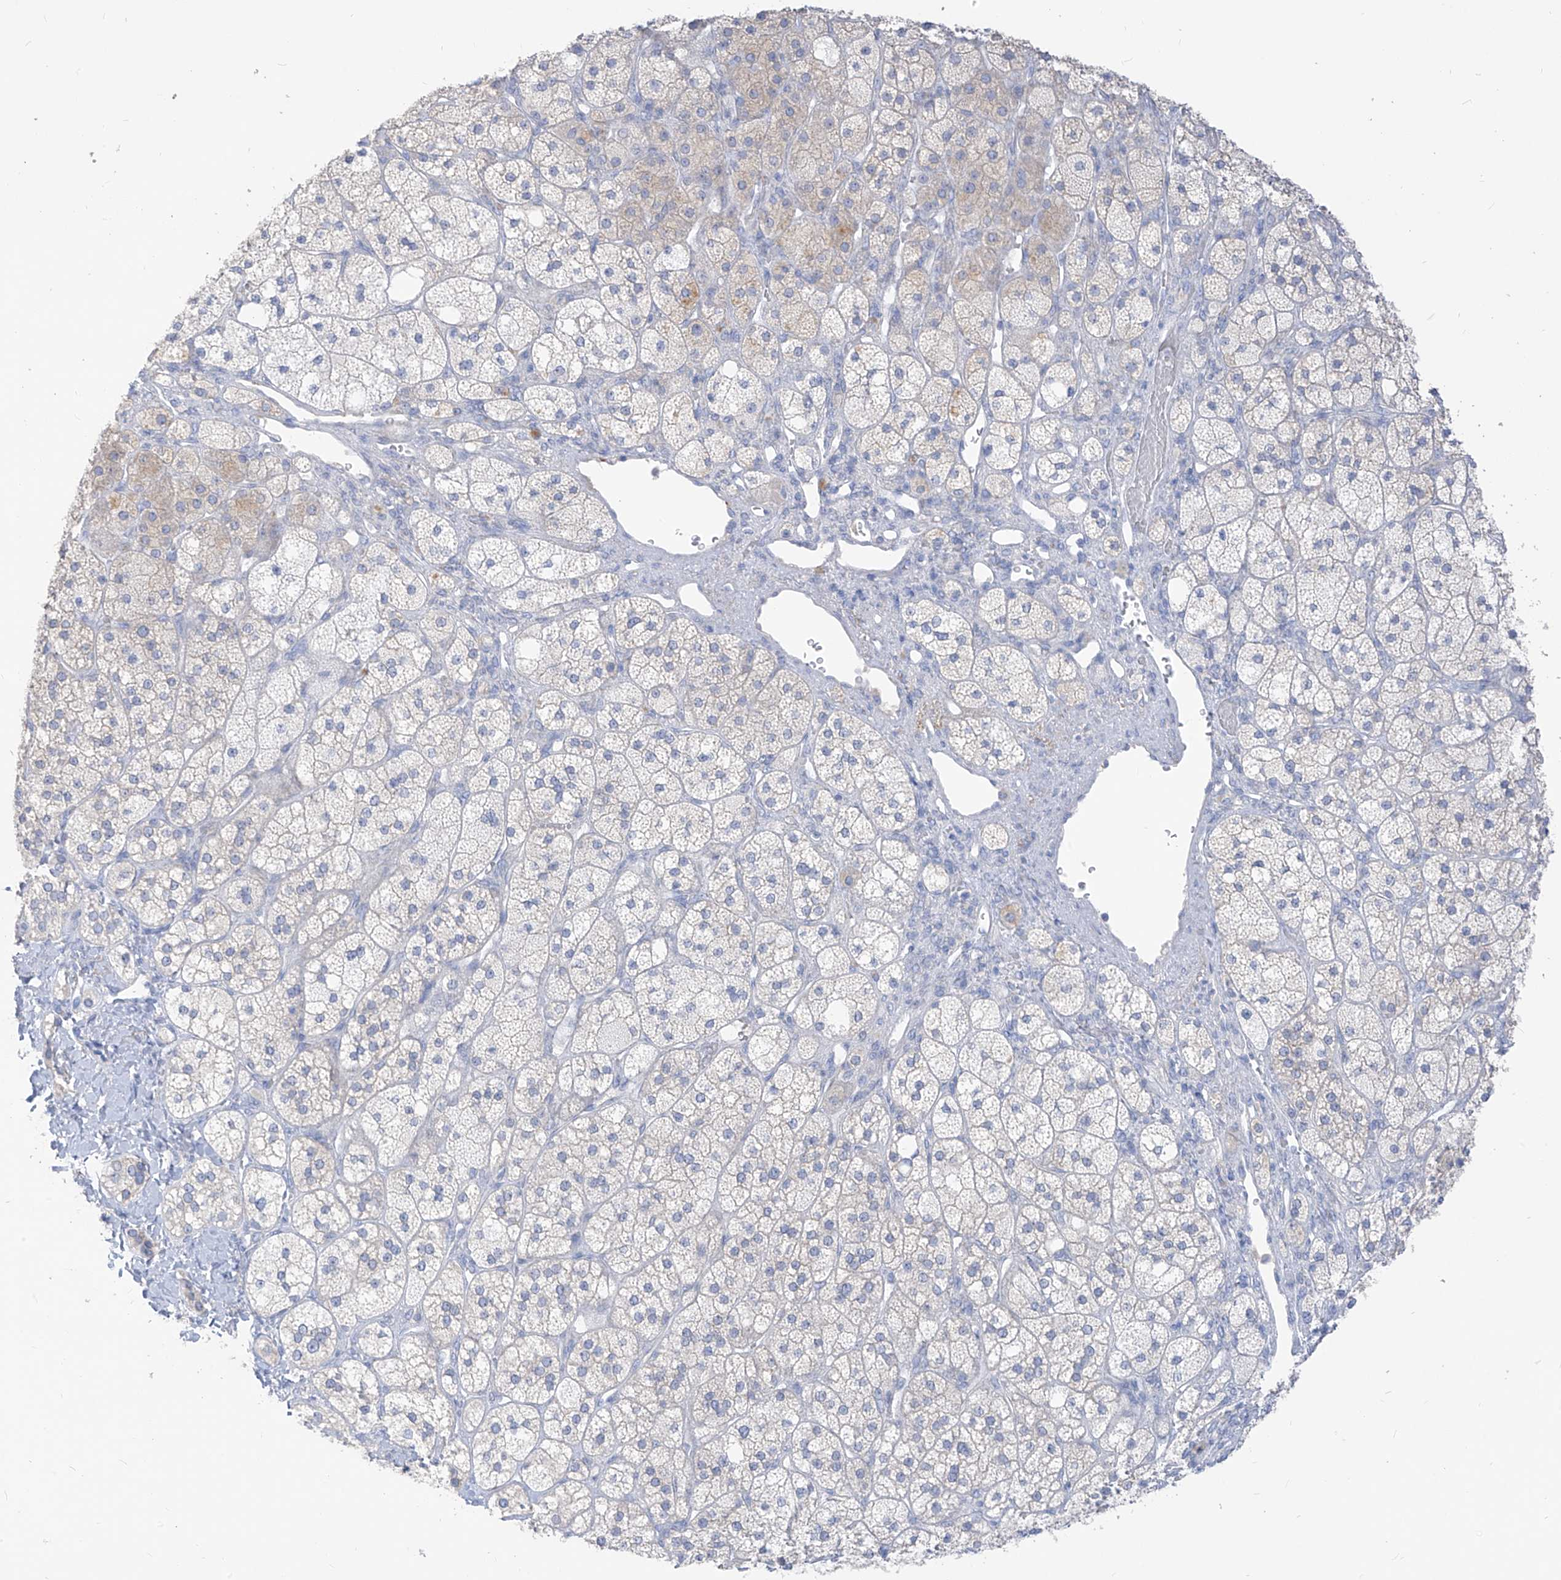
{"staining": {"intensity": "weak", "quantity": "<25%", "location": "cytoplasmic/membranous"}, "tissue": "adrenal gland", "cell_type": "Glandular cells", "image_type": "normal", "snomed": [{"axis": "morphology", "description": "Normal tissue, NOS"}, {"axis": "topography", "description": "Adrenal gland"}], "caption": "Protein analysis of normal adrenal gland exhibits no significant staining in glandular cells. (DAB immunohistochemistry, high magnification).", "gene": "ARHGEF40", "patient": {"sex": "male", "age": 61}}